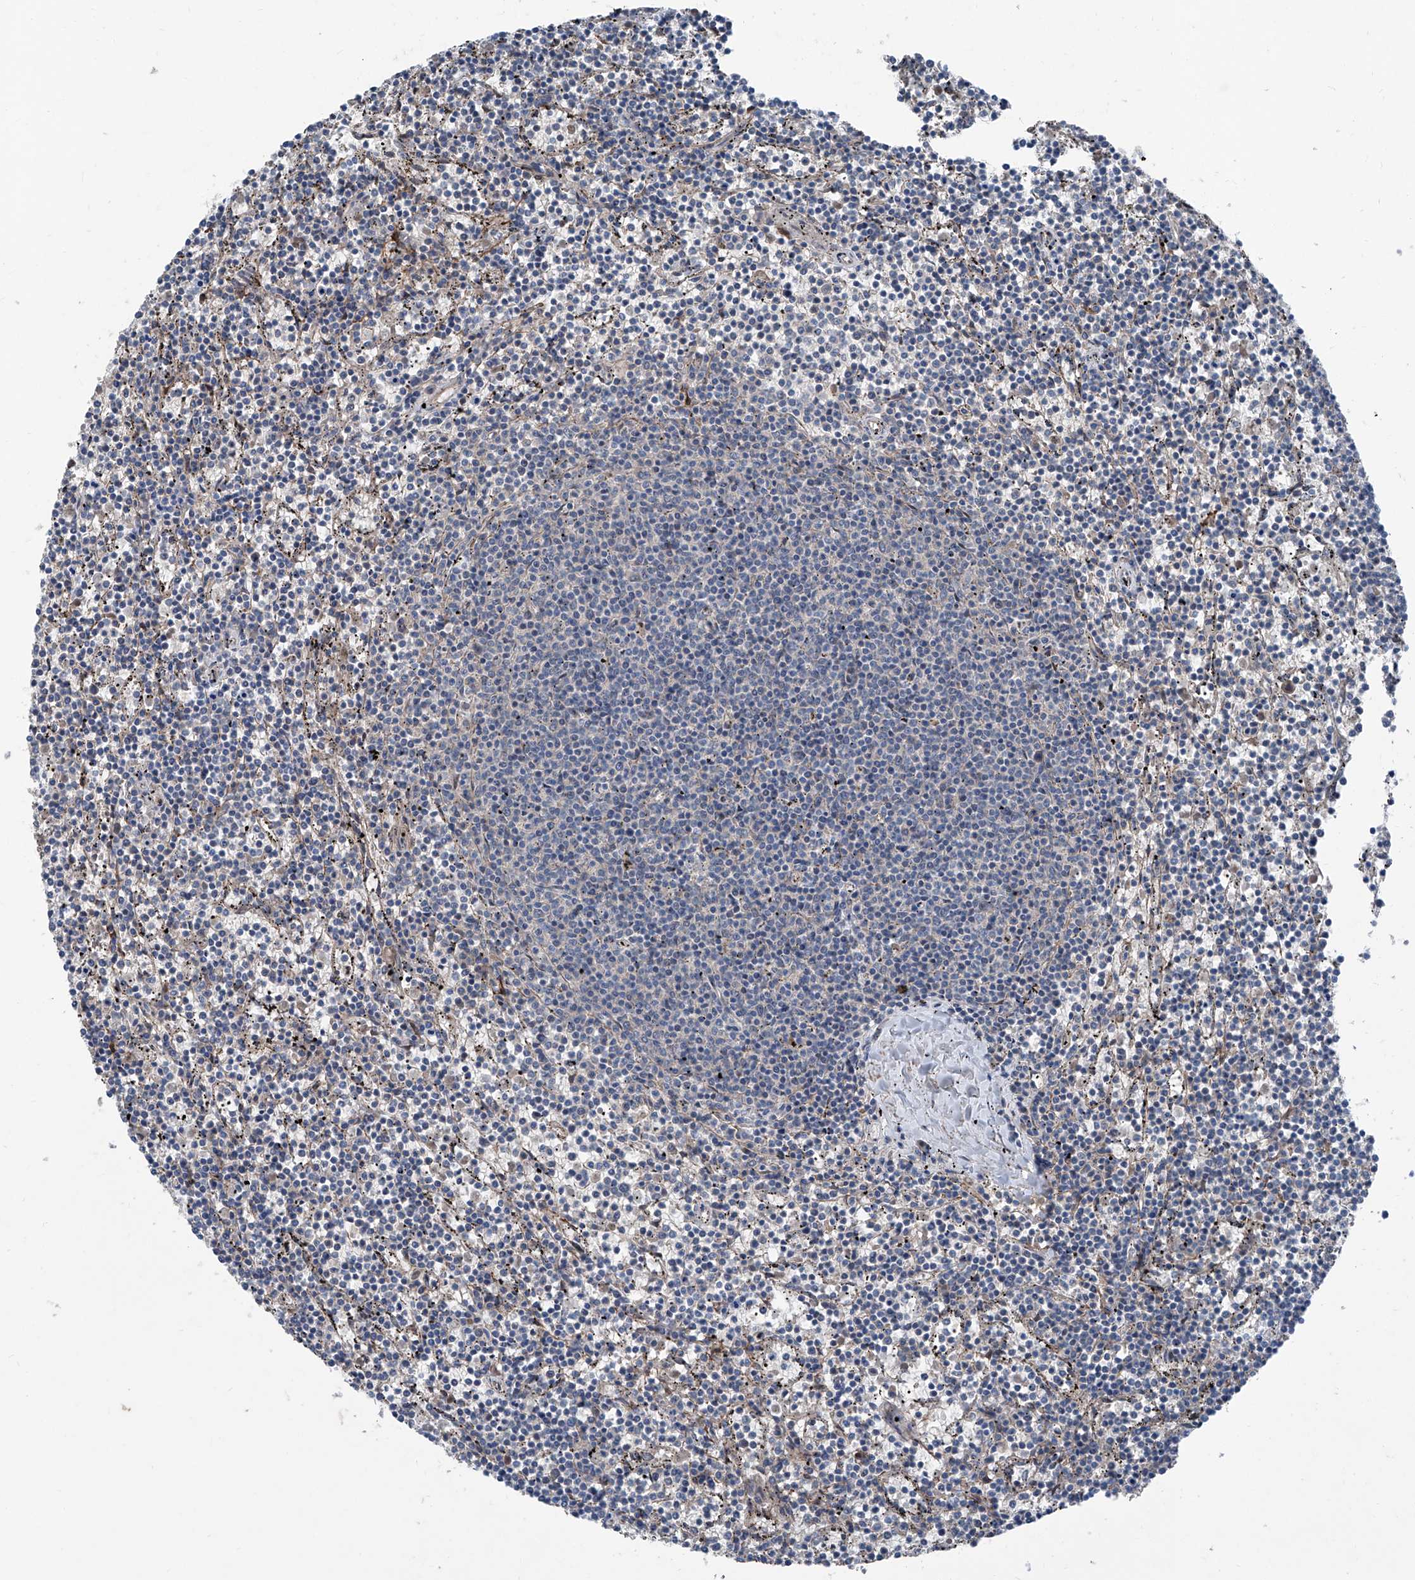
{"staining": {"intensity": "negative", "quantity": "none", "location": "none"}, "tissue": "lymphoma", "cell_type": "Tumor cells", "image_type": "cancer", "snomed": [{"axis": "morphology", "description": "Malignant lymphoma, non-Hodgkin's type, Low grade"}, {"axis": "topography", "description": "Spleen"}], "caption": "This is an immunohistochemistry photomicrograph of low-grade malignant lymphoma, non-Hodgkin's type. There is no positivity in tumor cells.", "gene": "COA7", "patient": {"sex": "female", "age": 50}}